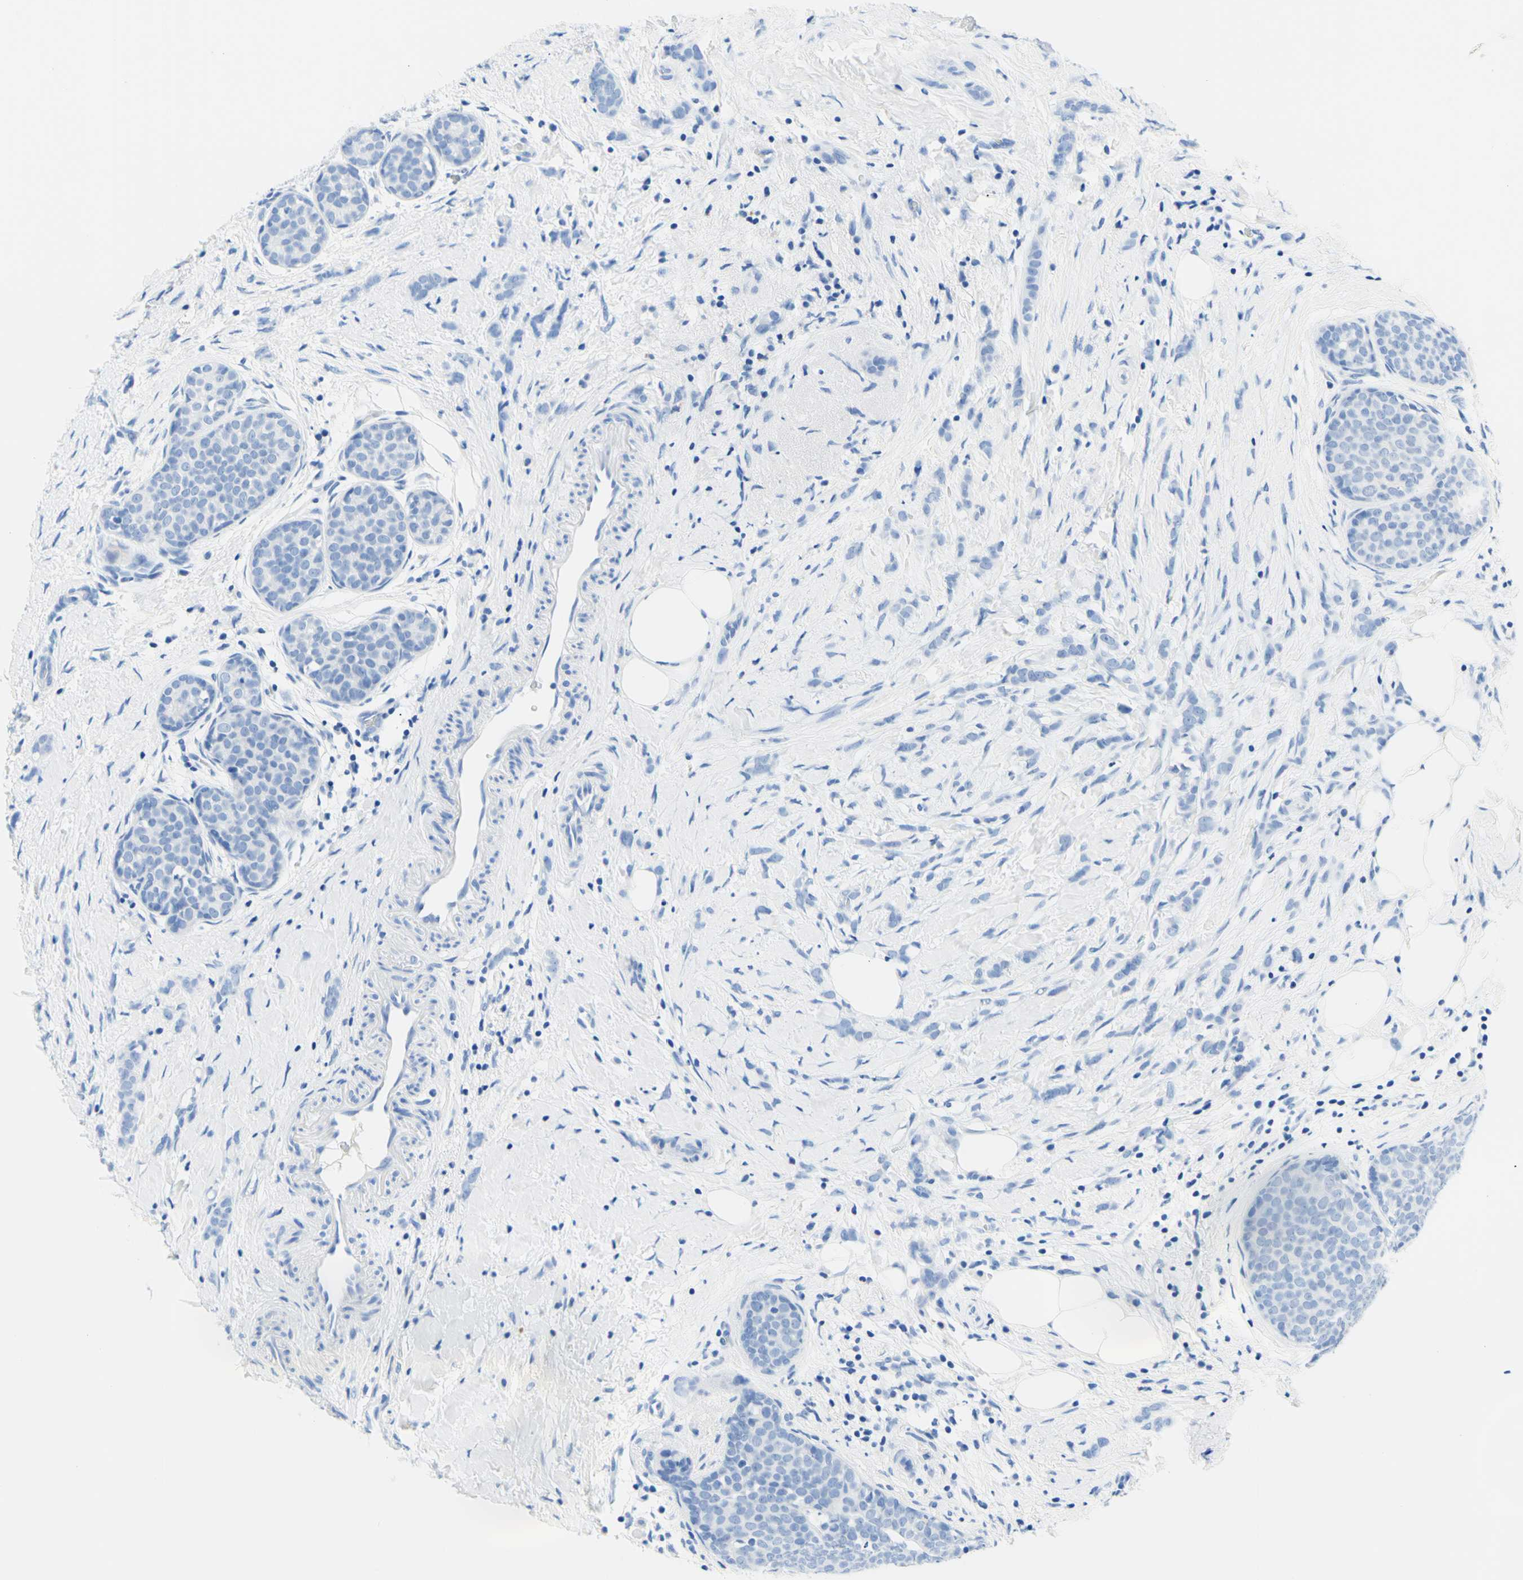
{"staining": {"intensity": "negative", "quantity": "none", "location": "none"}, "tissue": "breast cancer", "cell_type": "Tumor cells", "image_type": "cancer", "snomed": [{"axis": "morphology", "description": "Lobular carcinoma, in situ"}, {"axis": "morphology", "description": "Lobular carcinoma"}, {"axis": "topography", "description": "Breast"}], "caption": "Immunohistochemical staining of human lobular carcinoma in situ (breast) displays no significant staining in tumor cells. (Brightfield microscopy of DAB (3,3'-diaminobenzidine) immunohistochemistry (IHC) at high magnification).", "gene": "MYH2", "patient": {"sex": "female", "age": 41}}